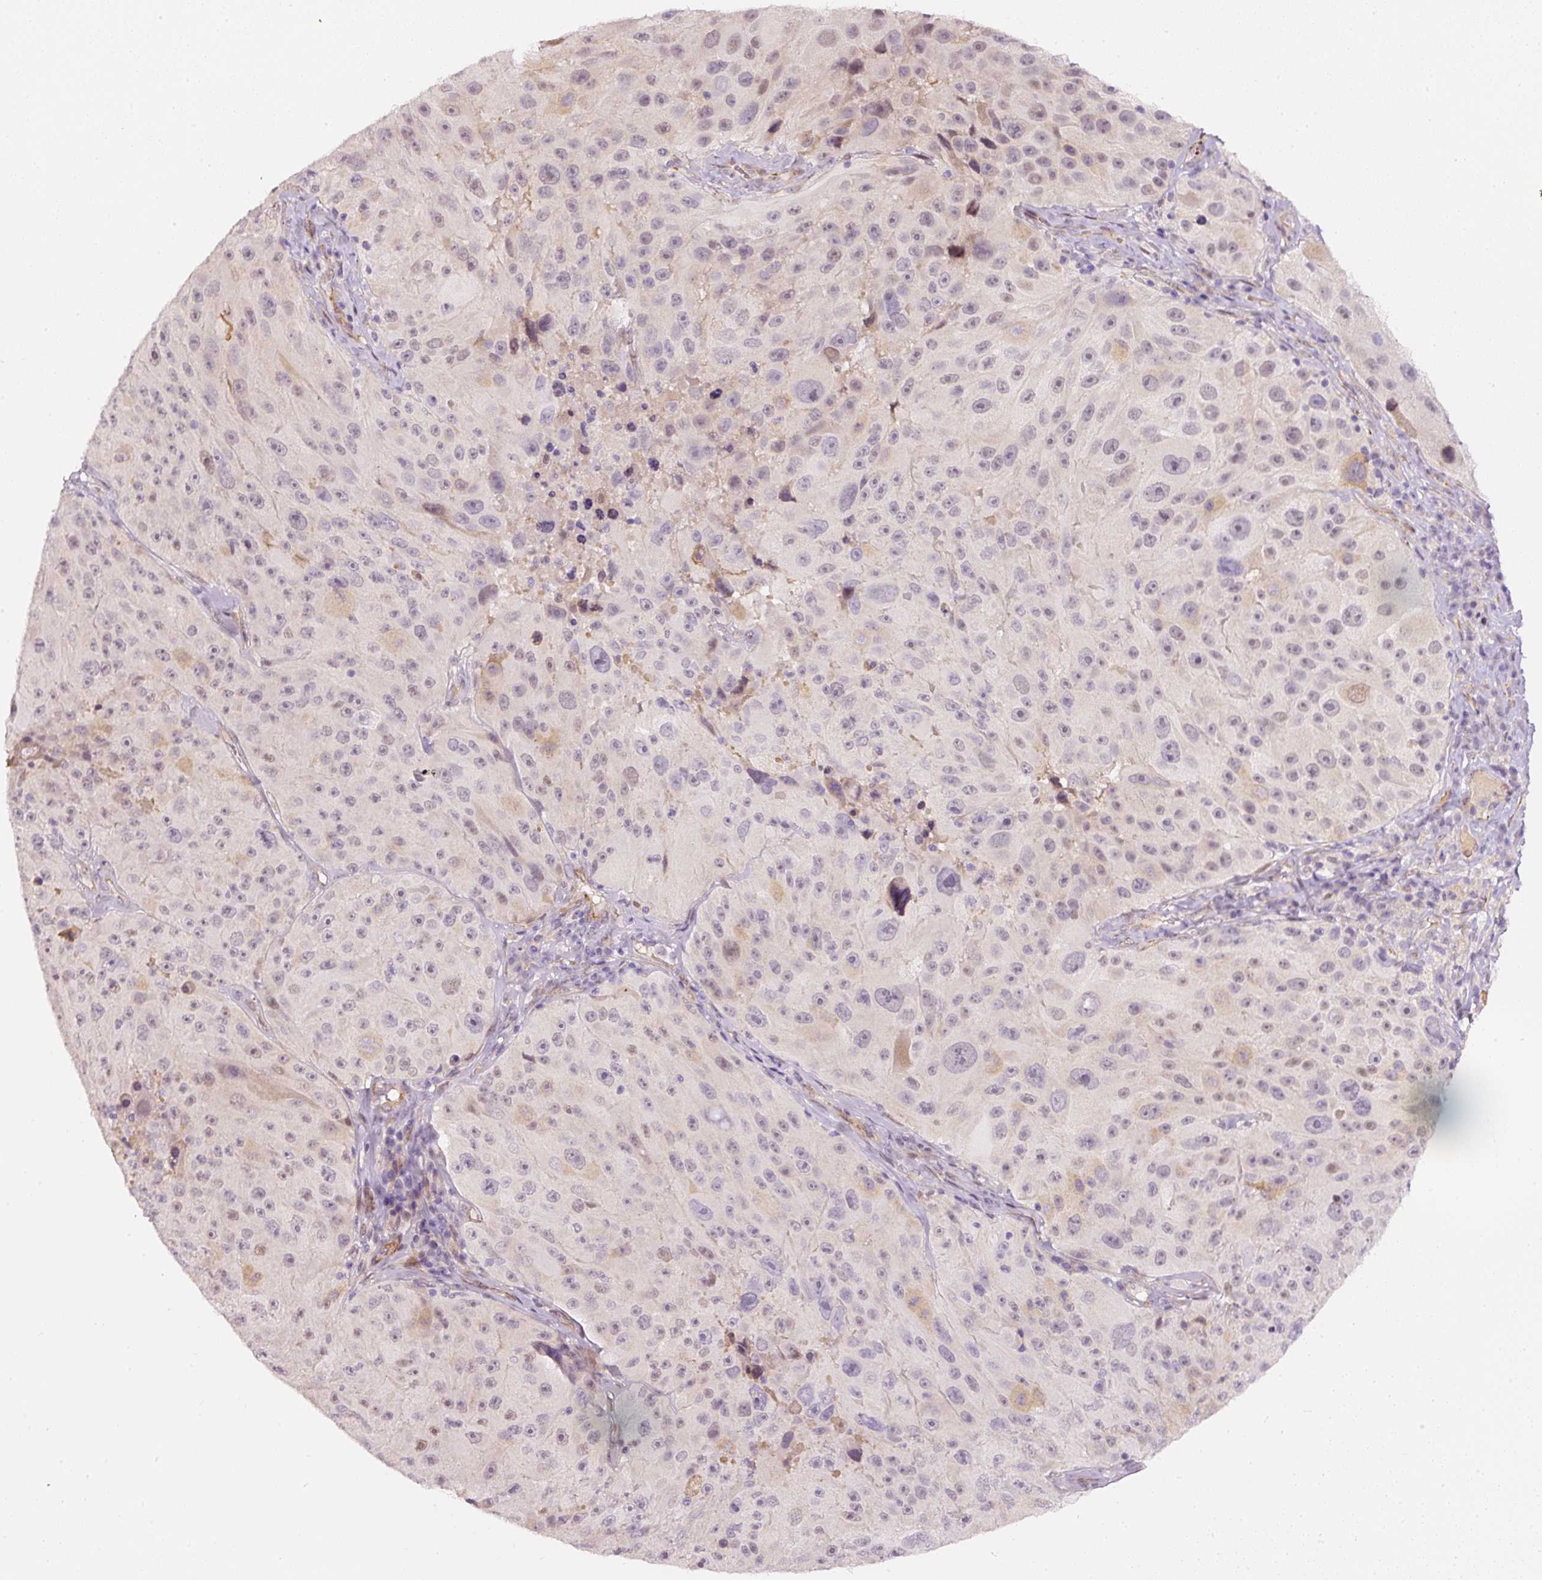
{"staining": {"intensity": "negative", "quantity": "none", "location": "none"}, "tissue": "melanoma", "cell_type": "Tumor cells", "image_type": "cancer", "snomed": [{"axis": "morphology", "description": "Malignant melanoma, Metastatic site"}, {"axis": "topography", "description": "Lymph node"}], "caption": "This is an IHC photomicrograph of human malignant melanoma (metastatic site). There is no staining in tumor cells.", "gene": "TOGARAM1", "patient": {"sex": "male", "age": 62}}